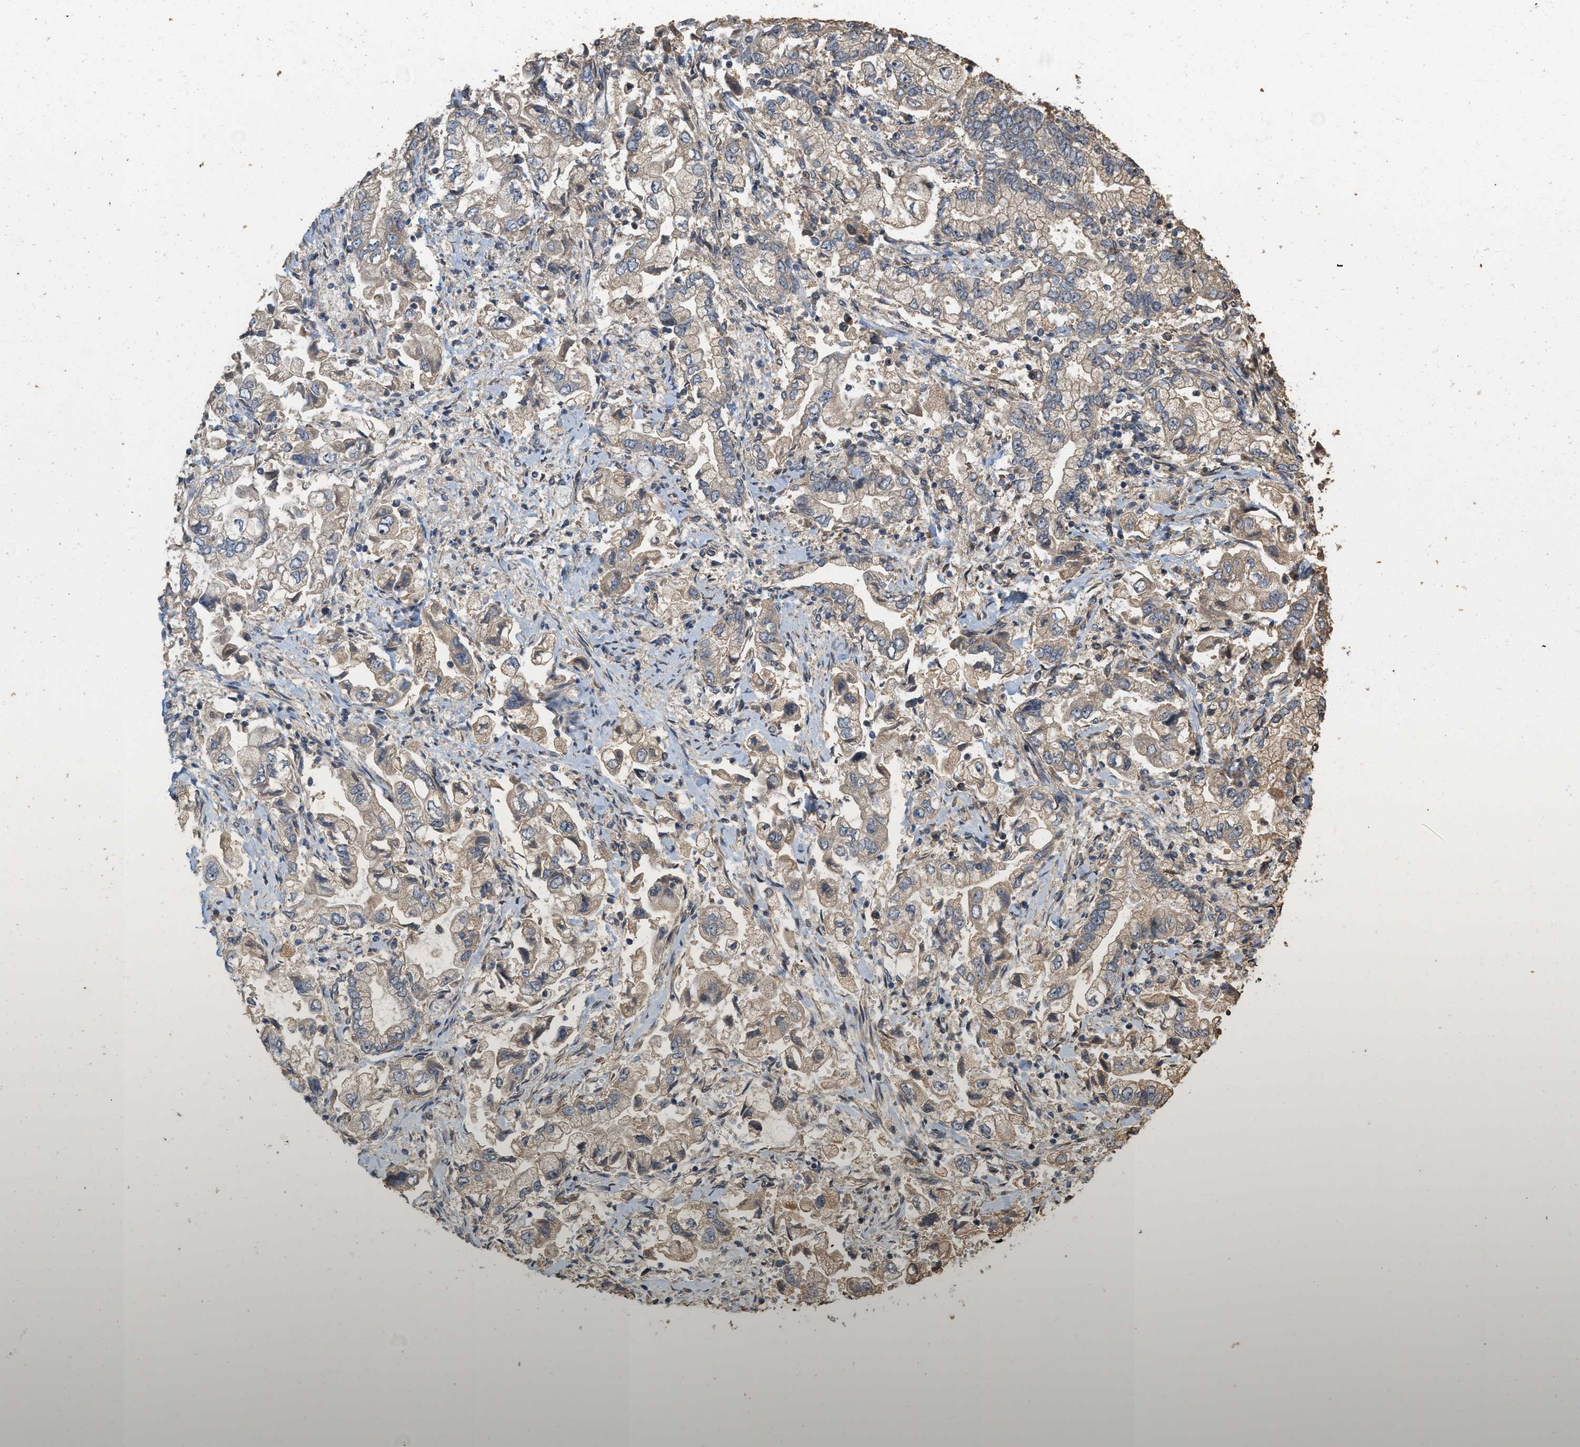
{"staining": {"intensity": "weak", "quantity": ">75%", "location": "cytoplasmic/membranous"}, "tissue": "stomach cancer", "cell_type": "Tumor cells", "image_type": "cancer", "snomed": [{"axis": "morphology", "description": "Normal tissue, NOS"}, {"axis": "morphology", "description": "Adenocarcinoma, NOS"}, {"axis": "topography", "description": "Stomach"}], "caption": "IHC photomicrograph of adenocarcinoma (stomach) stained for a protein (brown), which displays low levels of weak cytoplasmic/membranous positivity in about >75% of tumor cells.", "gene": "NCS1", "patient": {"sex": "male", "age": 62}}